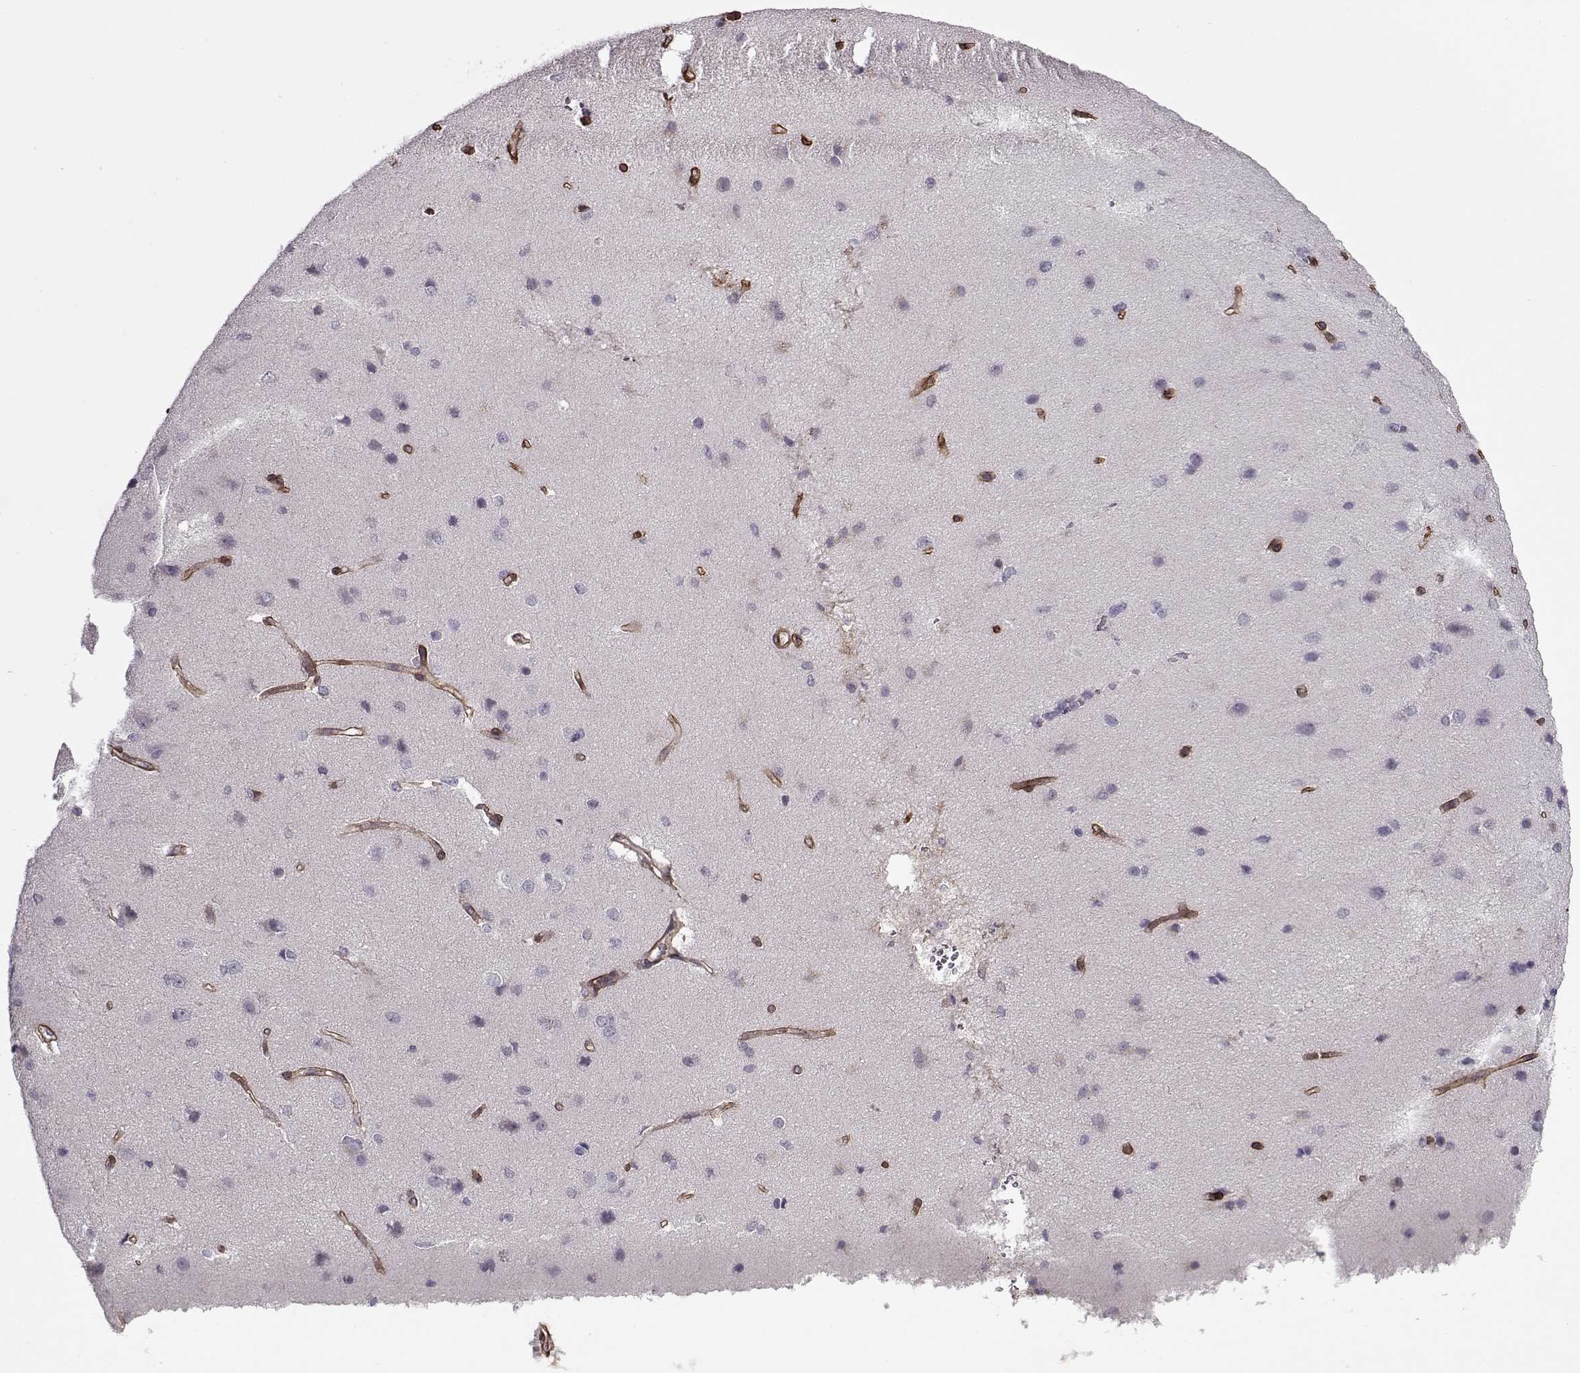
{"staining": {"intensity": "strong", "quantity": ">75%", "location": "cytoplasmic/membranous"}, "tissue": "cerebral cortex", "cell_type": "Endothelial cells", "image_type": "normal", "snomed": [{"axis": "morphology", "description": "Normal tissue, NOS"}, {"axis": "topography", "description": "Cerebral cortex"}], "caption": "A photomicrograph showing strong cytoplasmic/membranous positivity in approximately >75% of endothelial cells in unremarkable cerebral cortex, as visualized by brown immunohistochemical staining.", "gene": "LAMB2", "patient": {"sex": "male", "age": 37}}